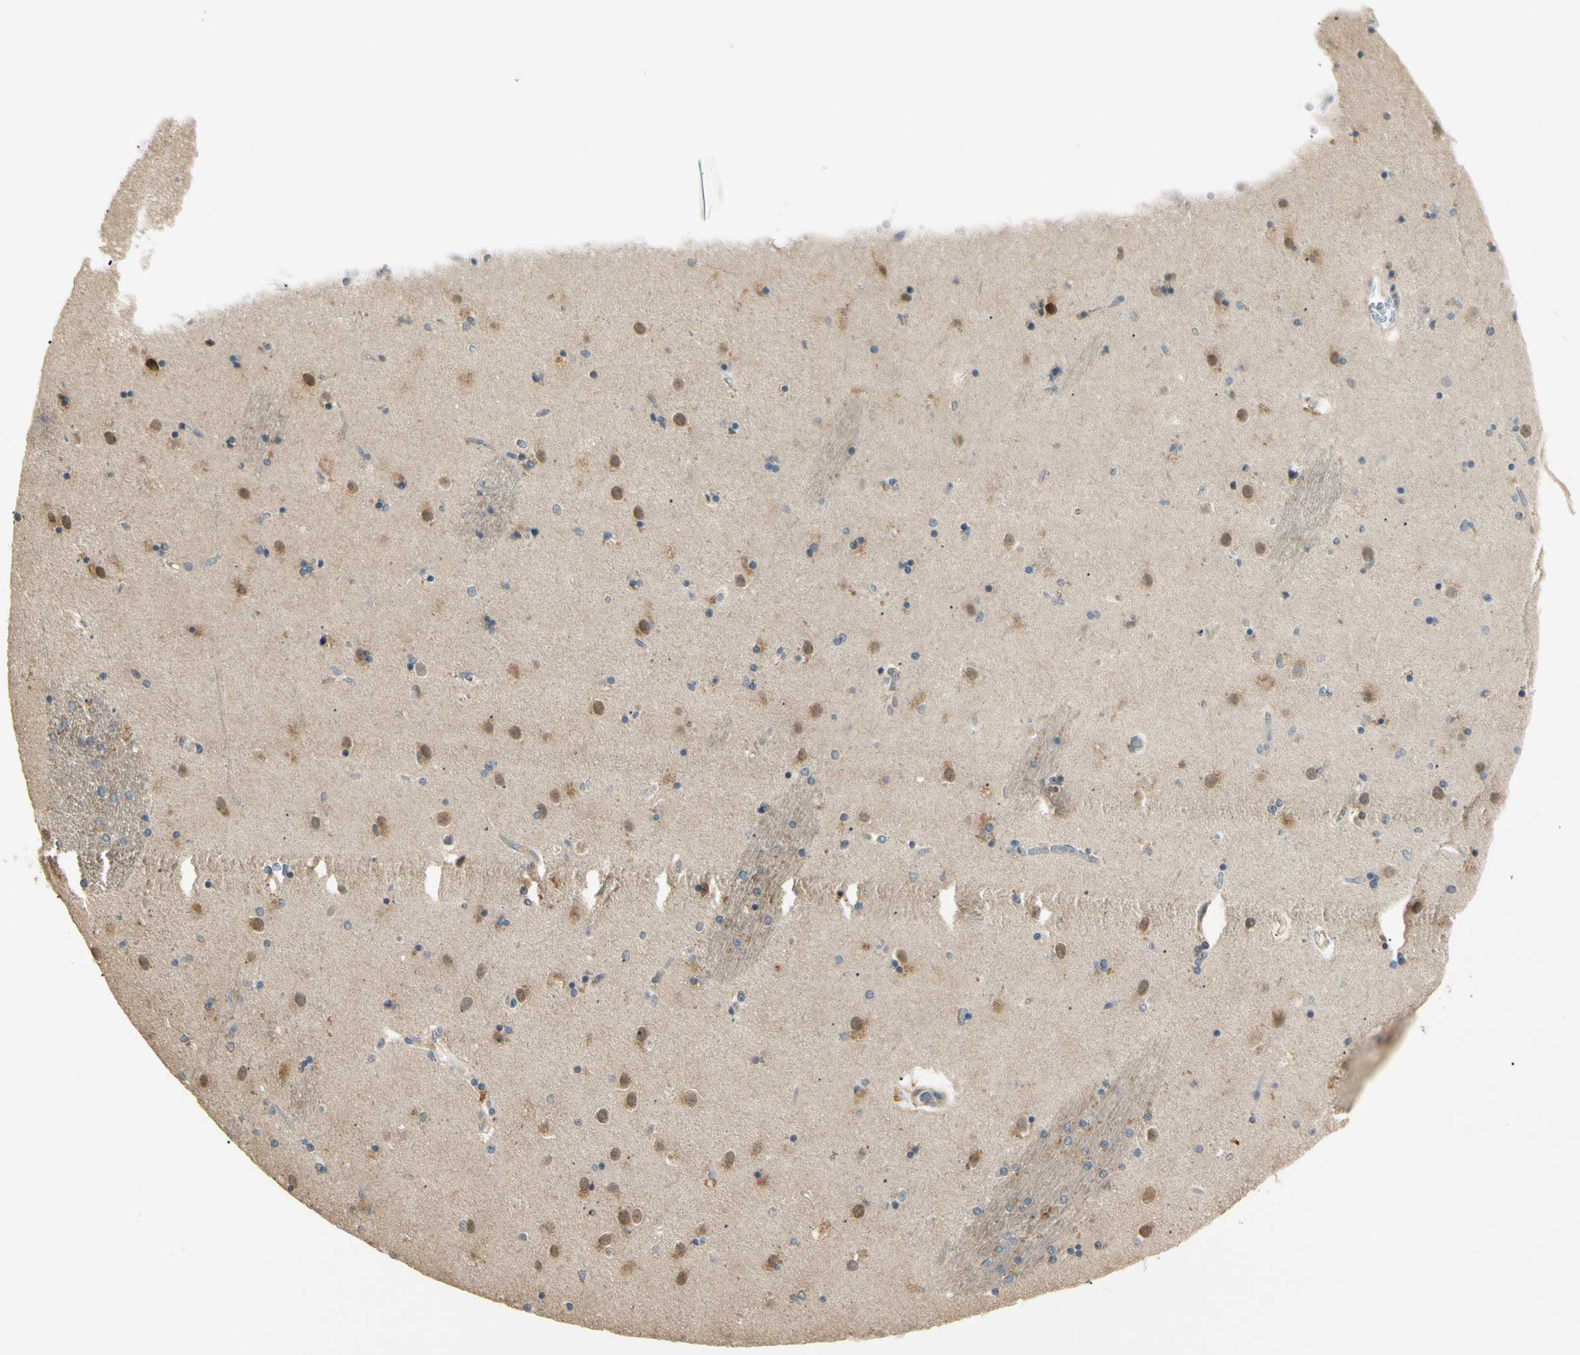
{"staining": {"intensity": "moderate", "quantity": "25%-75%", "location": "cytoplasmic/membranous,nuclear"}, "tissue": "caudate", "cell_type": "Glial cells", "image_type": "normal", "snomed": [{"axis": "morphology", "description": "Normal tissue, NOS"}, {"axis": "topography", "description": "Lateral ventricle wall"}], "caption": "Brown immunohistochemical staining in unremarkable caudate reveals moderate cytoplasmic/membranous,nuclear expression in about 25%-75% of glial cells. The protein of interest is shown in brown color, while the nuclei are stained blue.", "gene": "P3H2", "patient": {"sex": "female", "age": 54}}